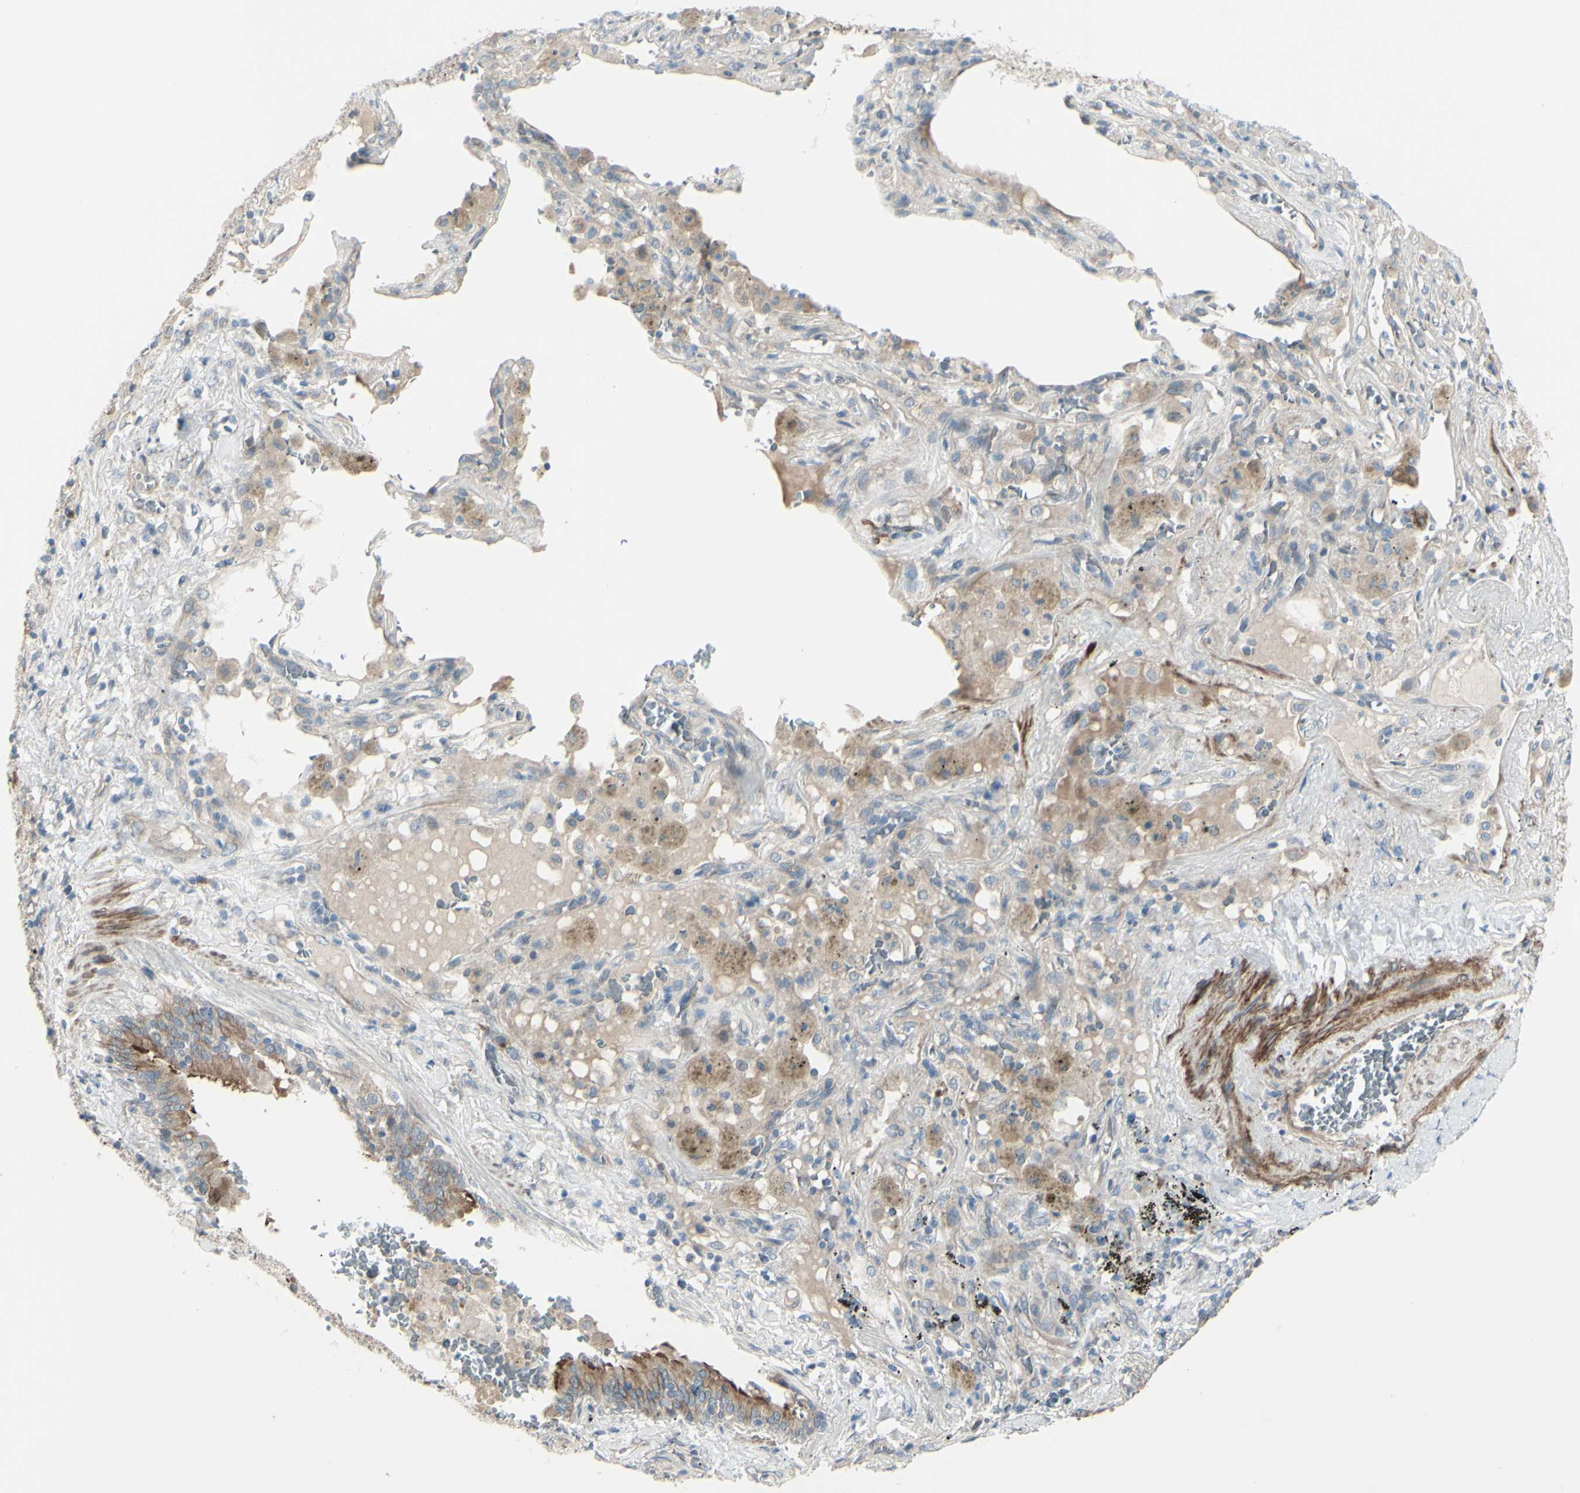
{"staining": {"intensity": "strong", "quantity": ">75%", "location": "cytoplasmic/membranous"}, "tissue": "lung cancer", "cell_type": "Tumor cells", "image_type": "cancer", "snomed": [{"axis": "morphology", "description": "Squamous cell carcinoma, NOS"}, {"axis": "topography", "description": "Lung"}], "caption": "An IHC micrograph of tumor tissue is shown. Protein staining in brown labels strong cytoplasmic/membranous positivity in squamous cell carcinoma (lung) within tumor cells. (brown staining indicates protein expression, while blue staining denotes nuclei).", "gene": "LRRK1", "patient": {"sex": "male", "age": 57}}